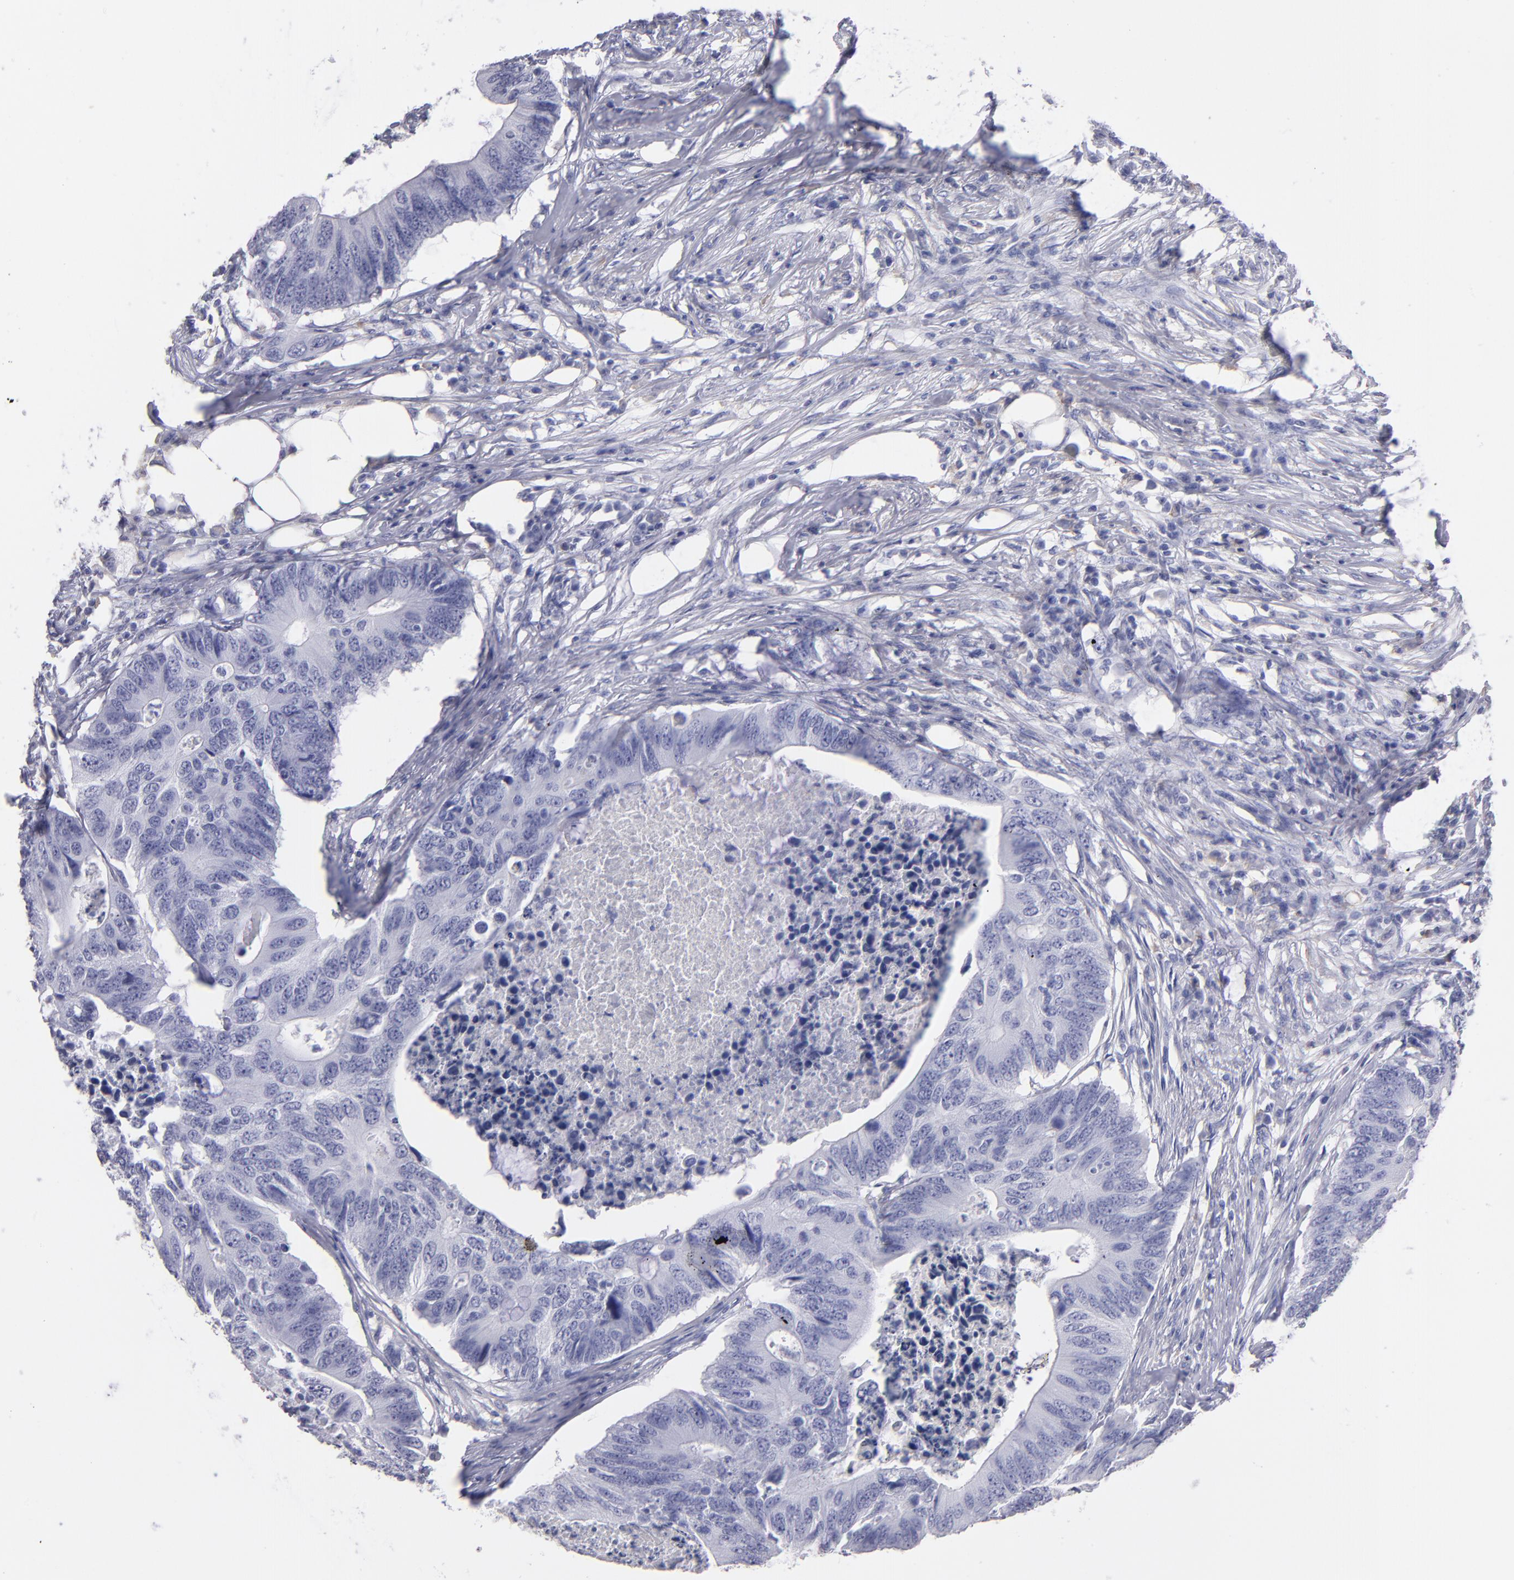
{"staining": {"intensity": "negative", "quantity": "none", "location": "none"}, "tissue": "colorectal cancer", "cell_type": "Tumor cells", "image_type": "cancer", "snomed": [{"axis": "morphology", "description": "Adenocarcinoma, NOS"}, {"axis": "topography", "description": "Colon"}], "caption": "An immunohistochemistry (IHC) photomicrograph of colorectal adenocarcinoma is shown. There is no staining in tumor cells of colorectal adenocarcinoma.", "gene": "MB", "patient": {"sex": "male", "age": 71}}